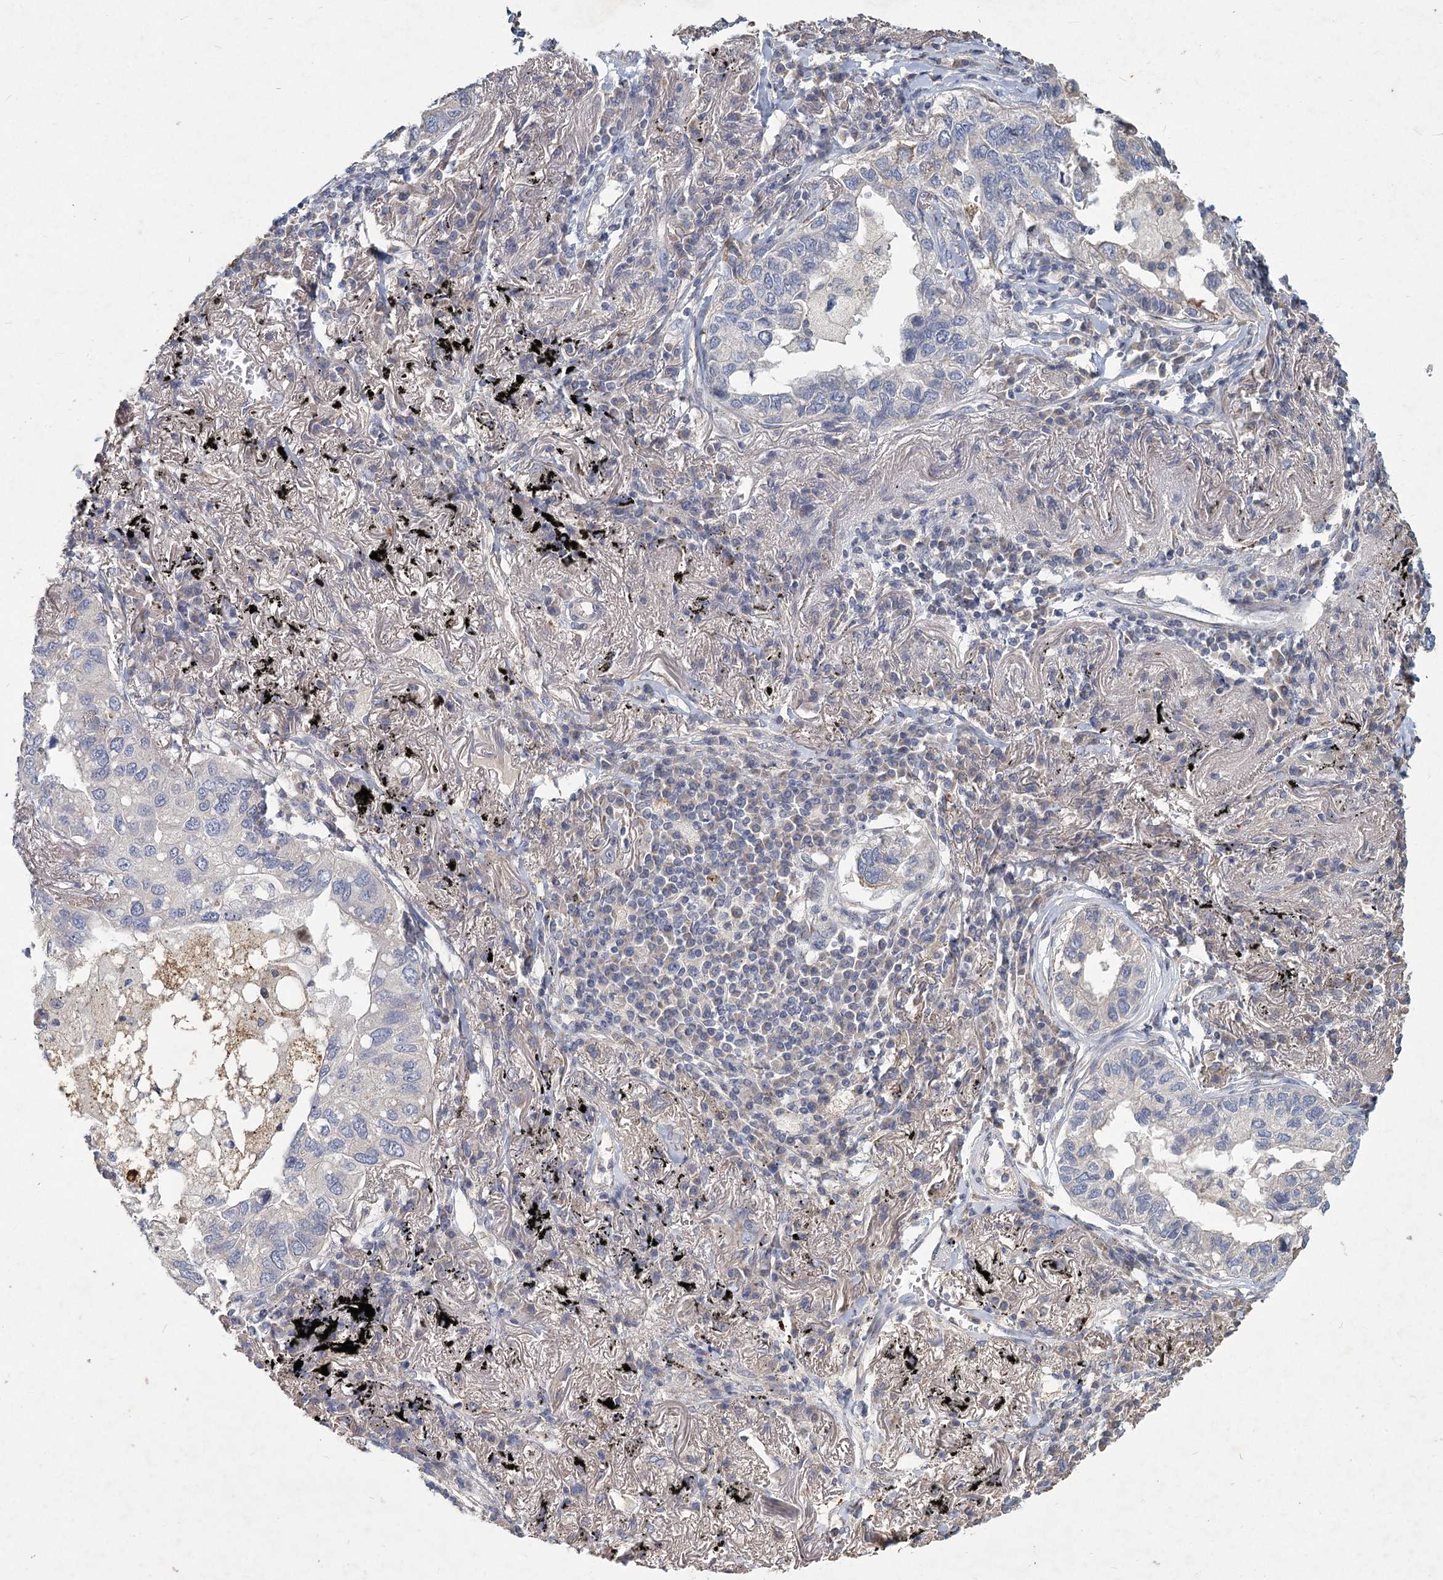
{"staining": {"intensity": "negative", "quantity": "none", "location": "none"}, "tissue": "lung cancer", "cell_type": "Tumor cells", "image_type": "cancer", "snomed": [{"axis": "morphology", "description": "Adenocarcinoma, NOS"}, {"axis": "topography", "description": "Lung"}], "caption": "Tumor cells show no significant positivity in lung cancer (adenocarcinoma).", "gene": "HES2", "patient": {"sex": "male", "age": 65}}